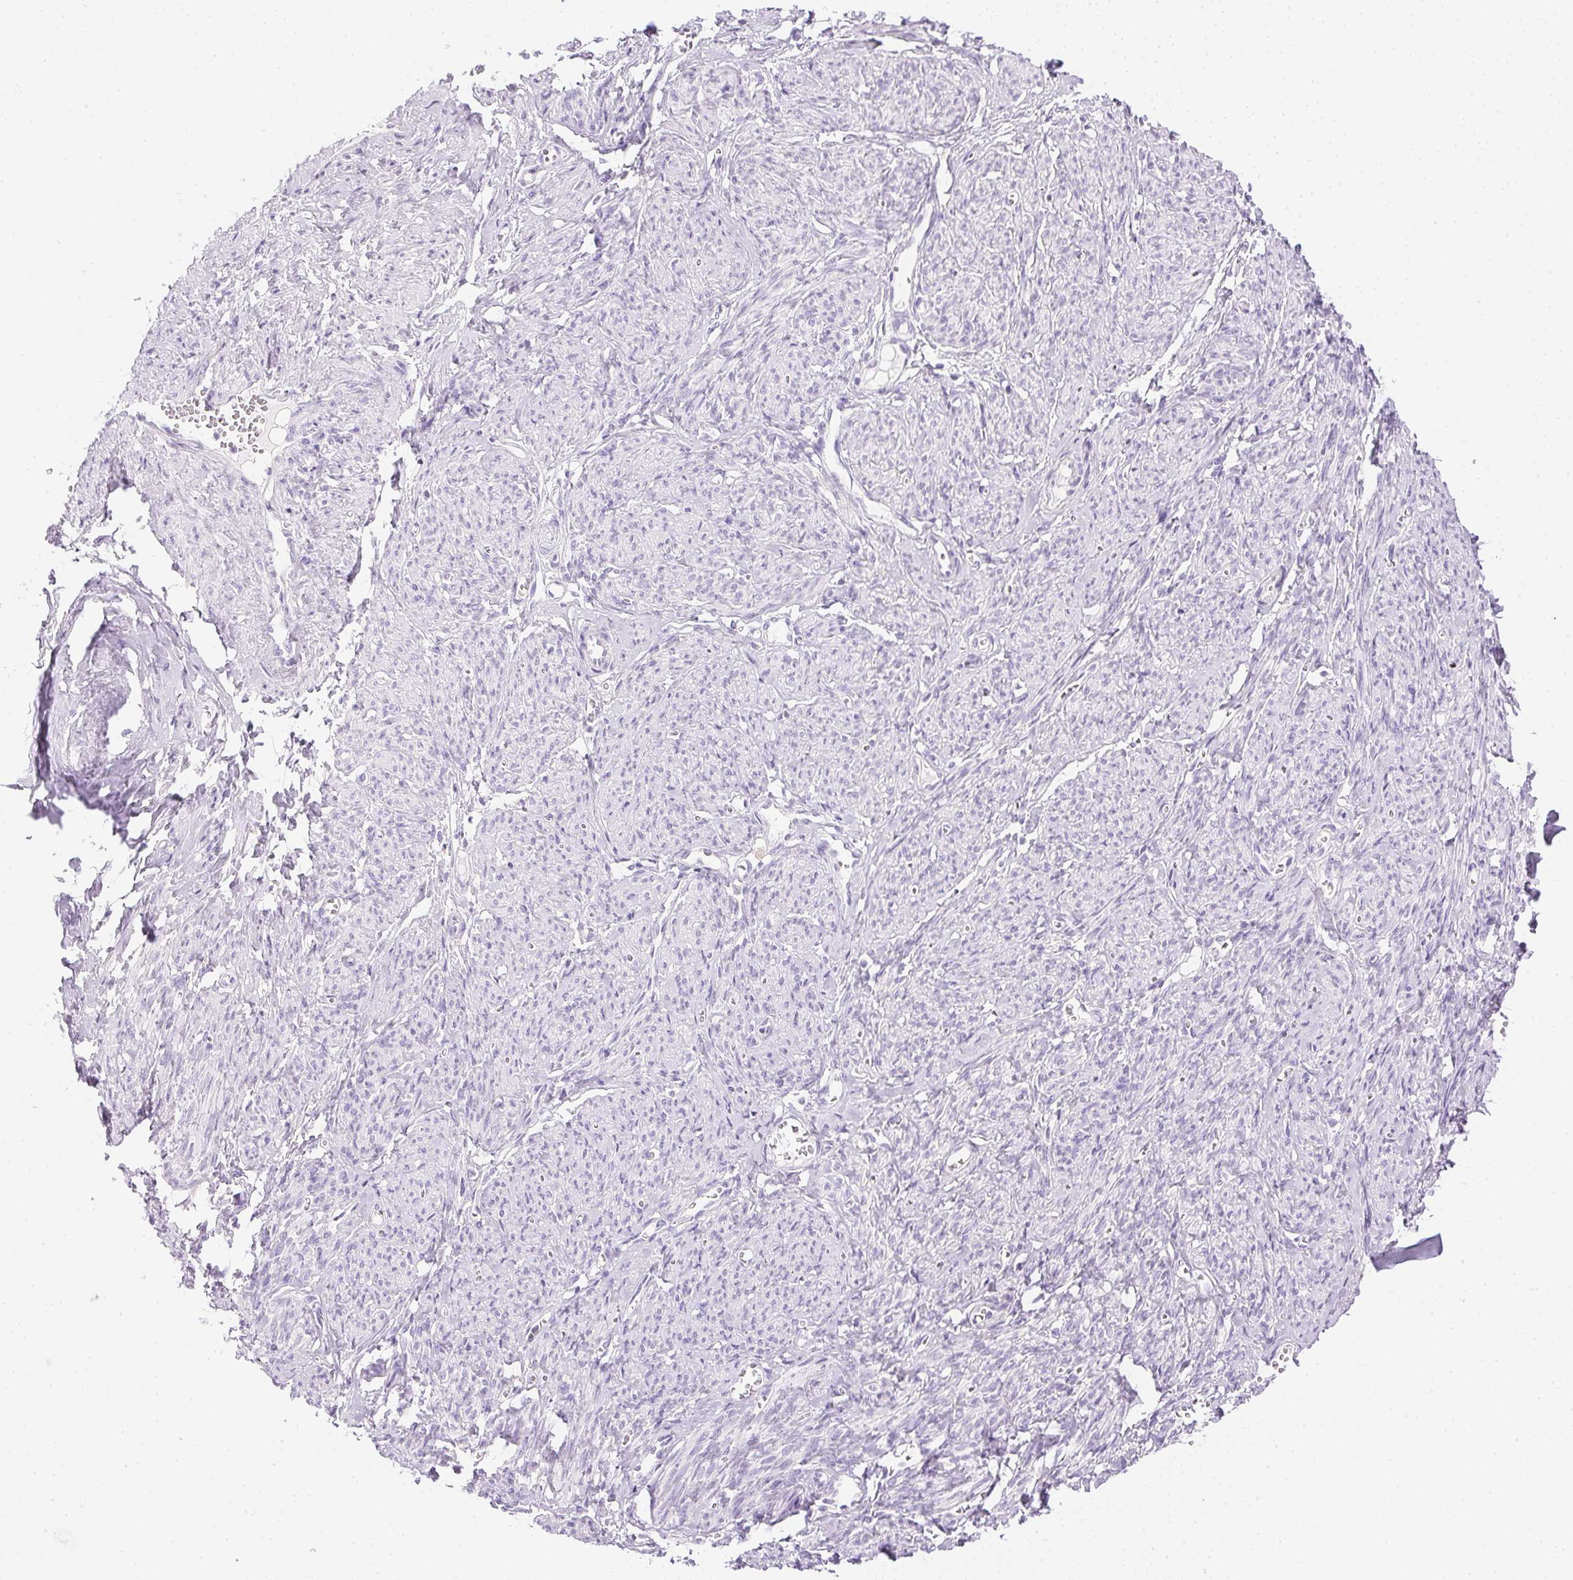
{"staining": {"intensity": "negative", "quantity": "none", "location": "none"}, "tissue": "smooth muscle", "cell_type": "Smooth muscle cells", "image_type": "normal", "snomed": [{"axis": "morphology", "description": "Normal tissue, NOS"}, {"axis": "topography", "description": "Smooth muscle"}], "caption": "Smooth muscle cells are negative for protein expression in benign human smooth muscle. (Brightfield microscopy of DAB (3,3'-diaminobenzidine) immunohistochemistry (IHC) at high magnification).", "gene": "ATP6V1G3", "patient": {"sex": "female", "age": 65}}